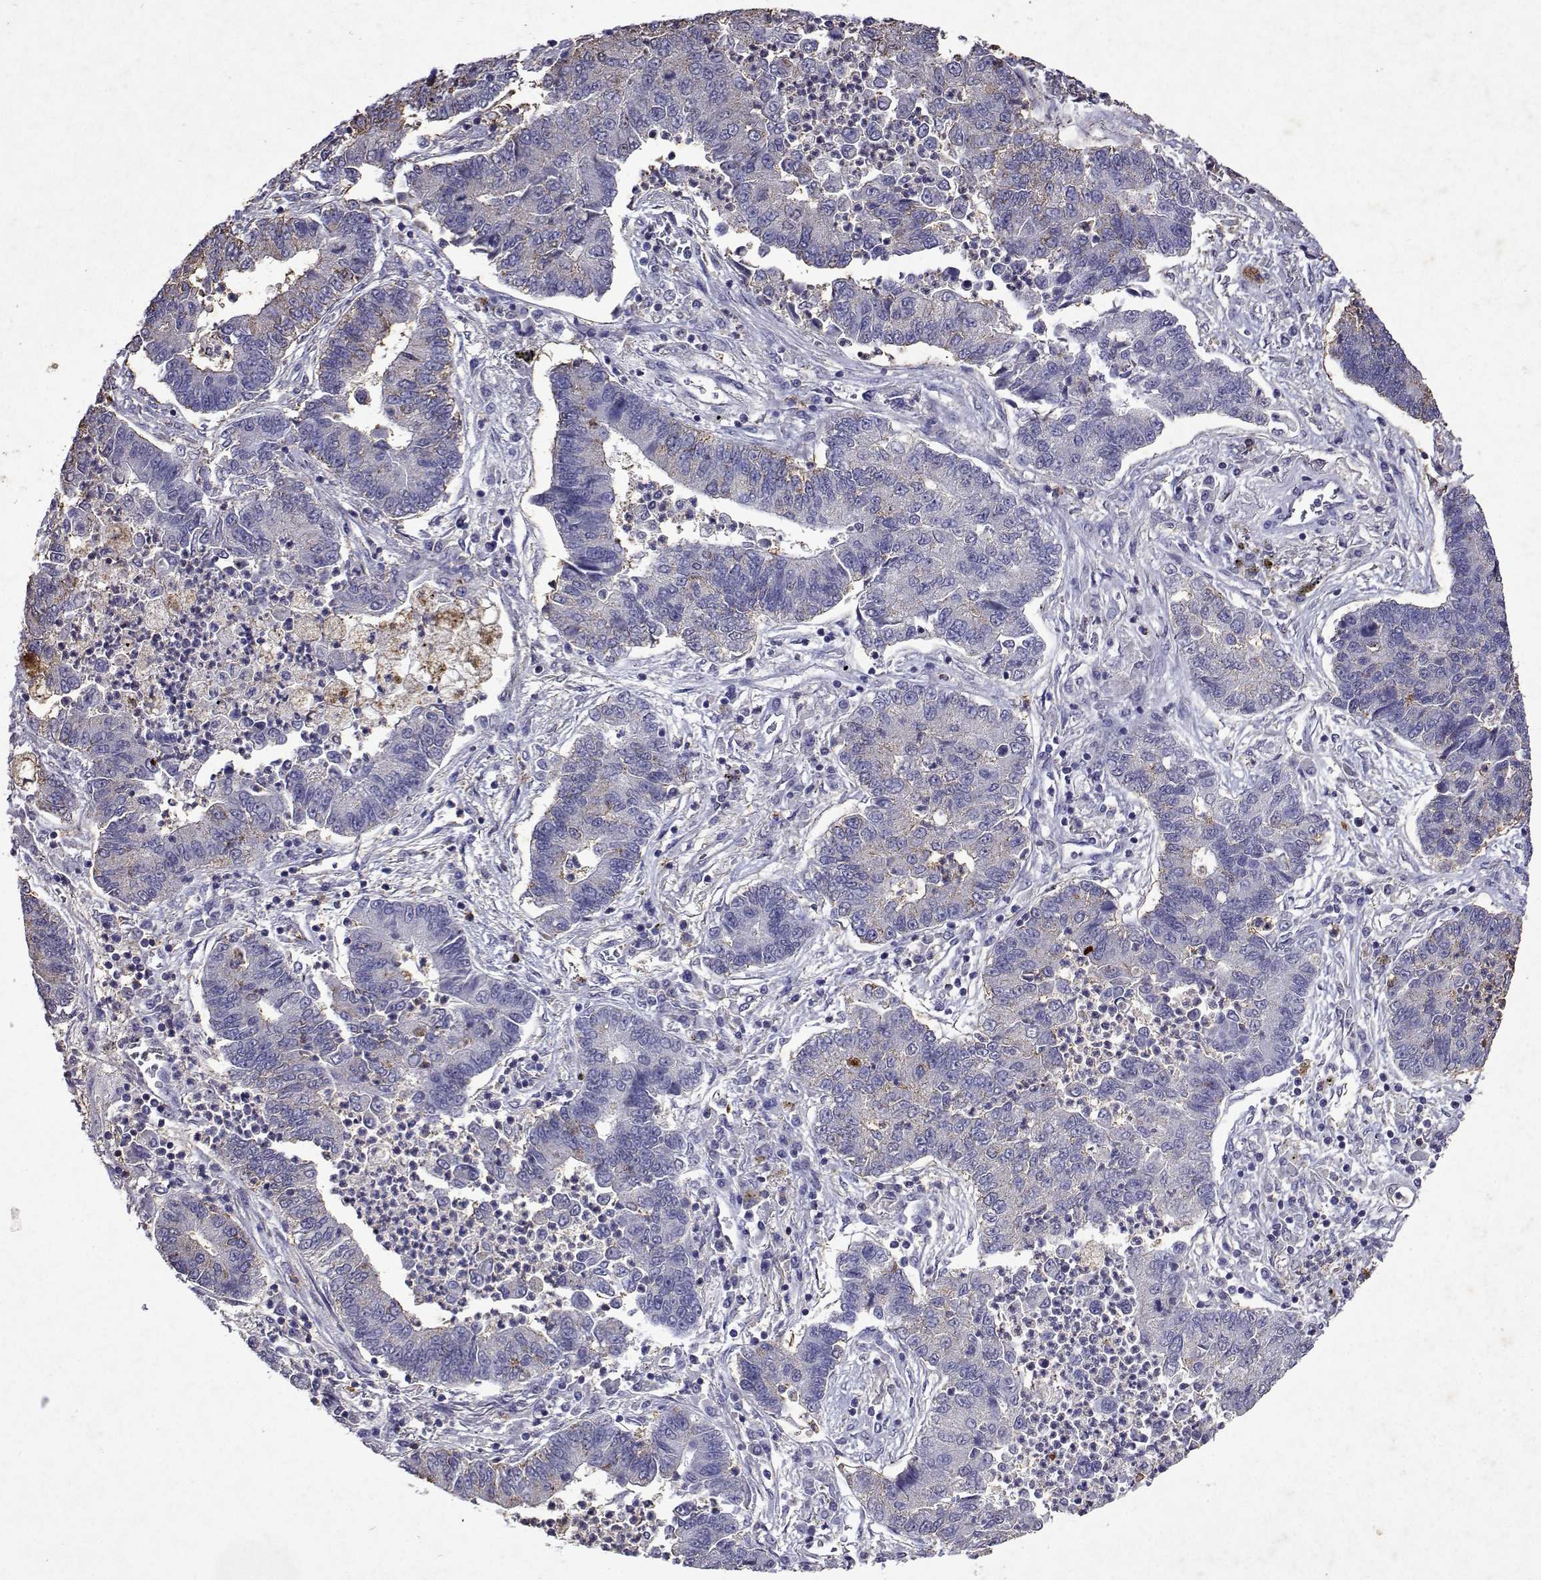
{"staining": {"intensity": "weak", "quantity": "<25%", "location": "cytoplasmic/membranous"}, "tissue": "lung cancer", "cell_type": "Tumor cells", "image_type": "cancer", "snomed": [{"axis": "morphology", "description": "Adenocarcinoma, NOS"}, {"axis": "topography", "description": "Lung"}], "caption": "Tumor cells are negative for brown protein staining in lung cancer. (DAB immunohistochemistry (IHC), high magnification).", "gene": "DUSP28", "patient": {"sex": "female", "age": 57}}